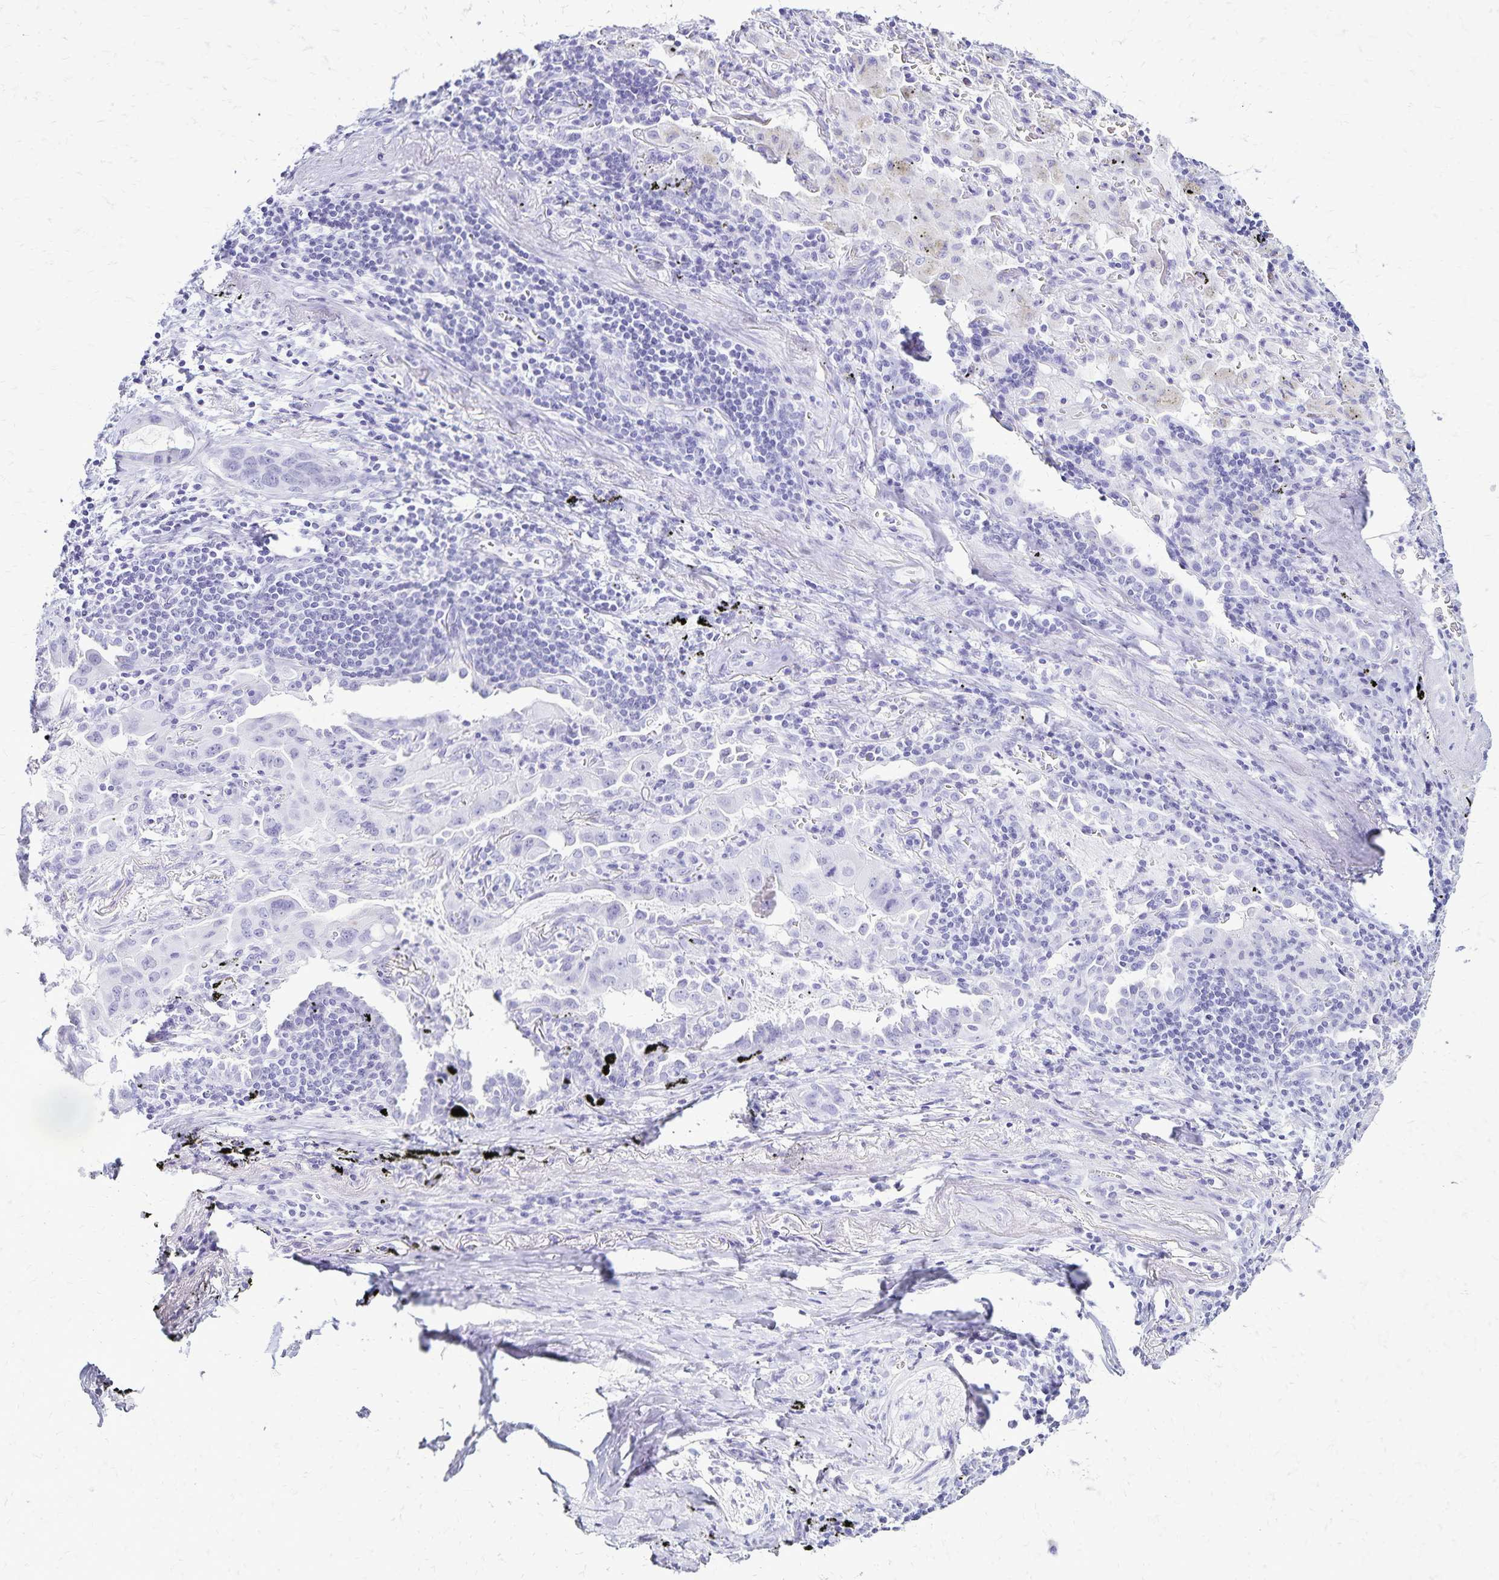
{"staining": {"intensity": "negative", "quantity": "none", "location": "none"}, "tissue": "lung cancer", "cell_type": "Tumor cells", "image_type": "cancer", "snomed": [{"axis": "morphology", "description": "Adenocarcinoma, NOS"}, {"axis": "topography", "description": "Lung"}], "caption": "Lung cancer was stained to show a protein in brown. There is no significant positivity in tumor cells.", "gene": "LIN28B", "patient": {"sex": "male", "age": 65}}